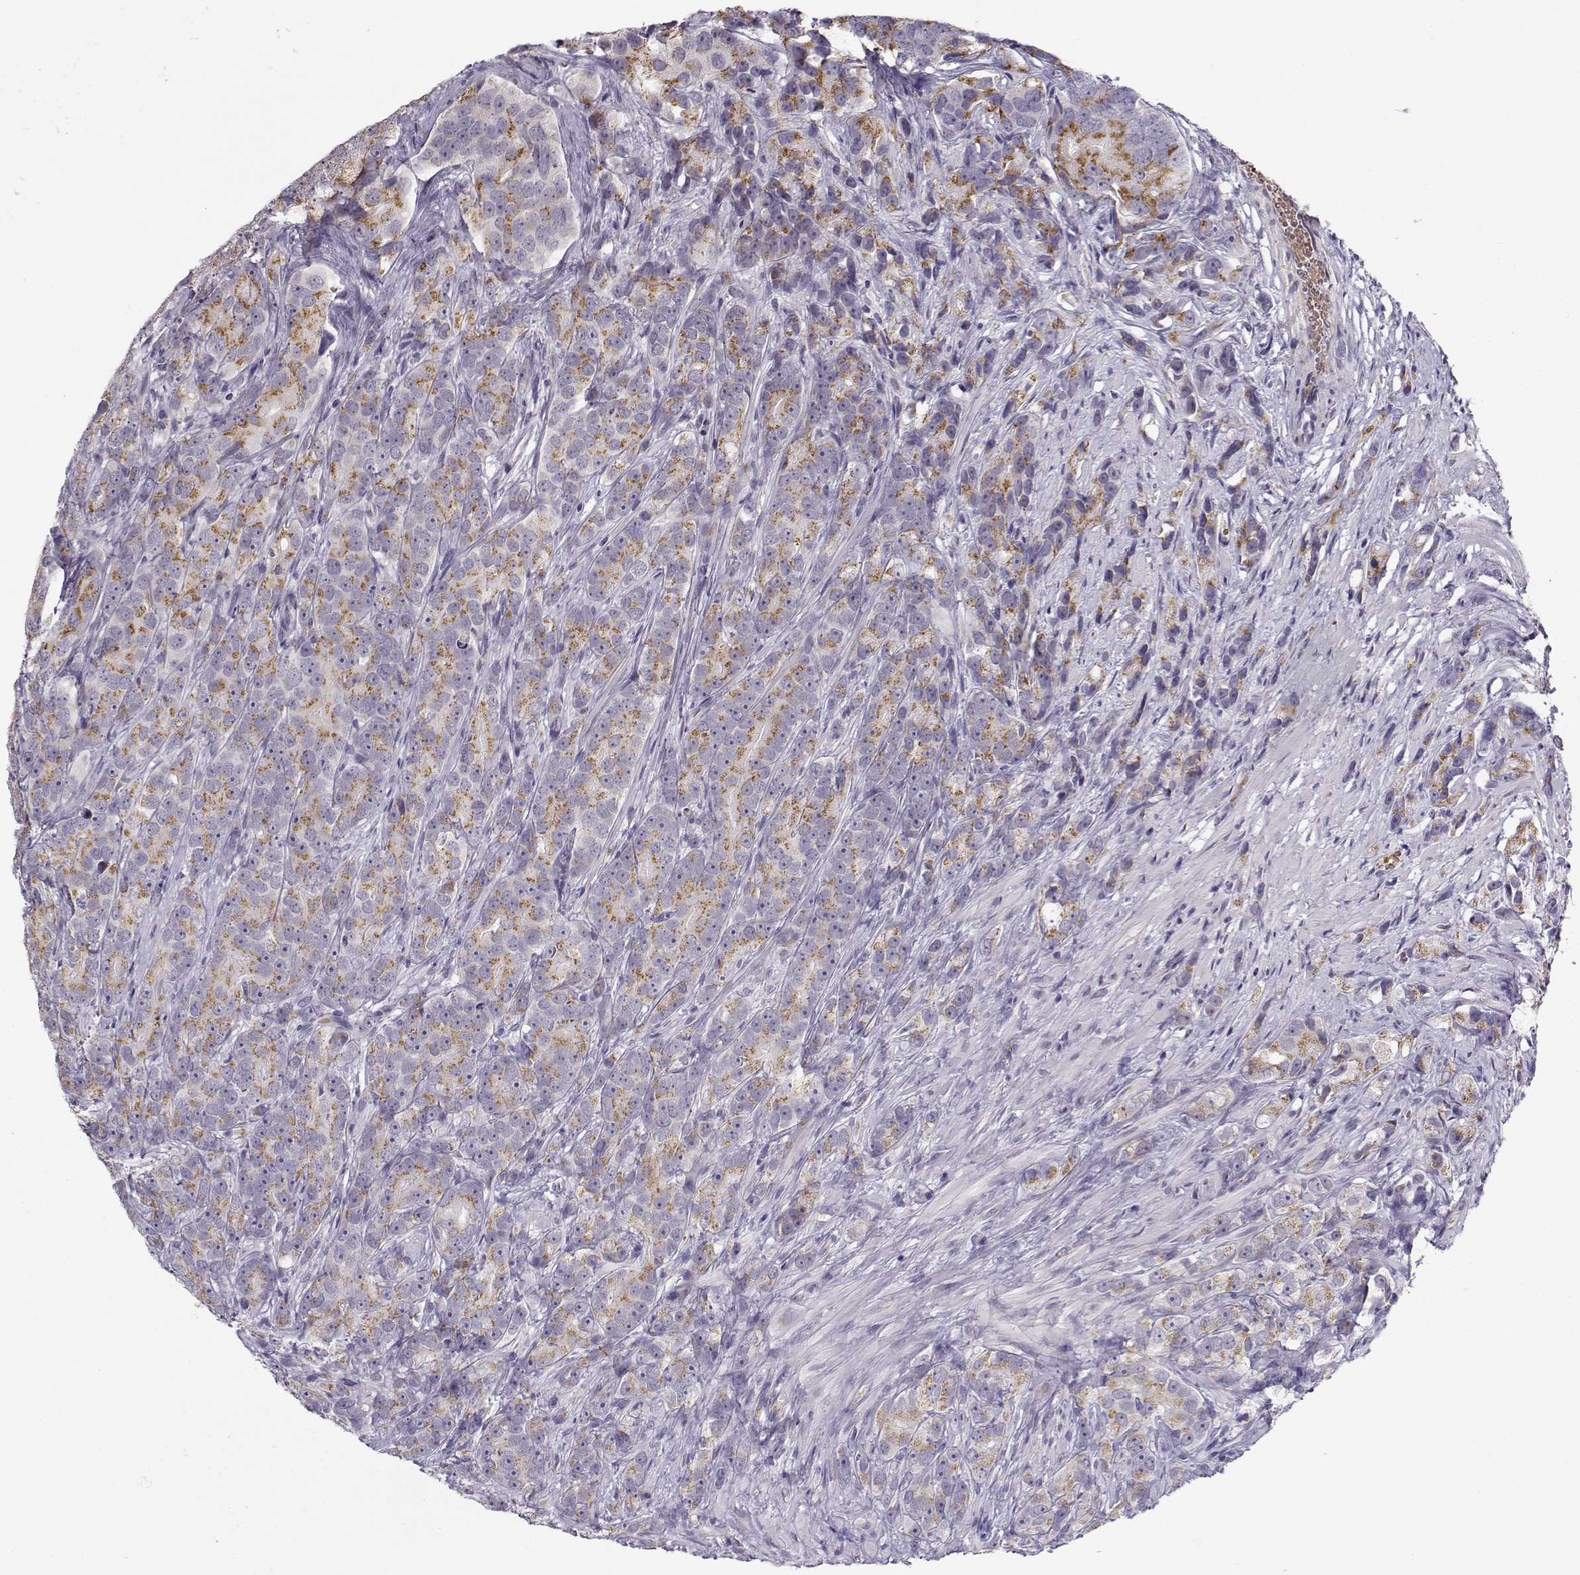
{"staining": {"intensity": "moderate", "quantity": ">75%", "location": "cytoplasmic/membranous"}, "tissue": "prostate cancer", "cell_type": "Tumor cells", "image_type": "cancer", "snomed": [{"axis": "morphology", "description": "Adenocarcinoma, High grade"}, {"axis": "topography", "description": "Prostate"}], "caption": "A brown stain shows moderate cytoplasmic/membranous staining of a protein in adenocarcinoma (high-grade) (prostate) tumor cells.", "gene": "SLC4A5", "patient": {"sex": "male", "age": 90}}